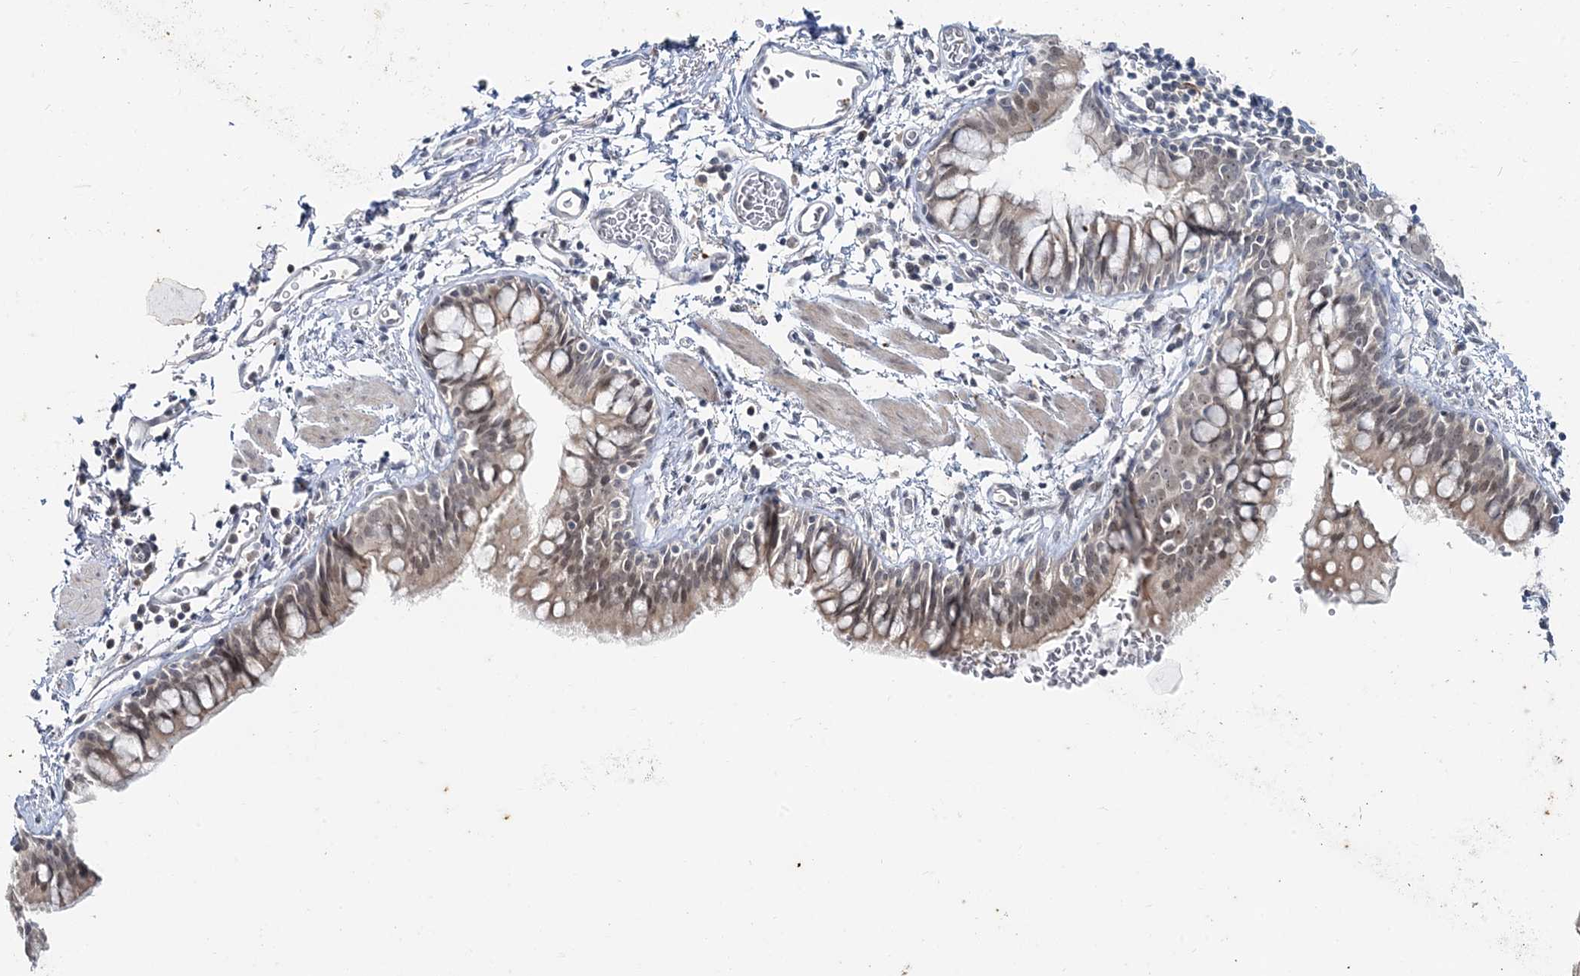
{"staining": {"intensity": "weak", "quantity": "25%-75%", "location": "cytoplasmic/membranous,nuclear"}, "tissue": "bronchus", "cell_type": "Respiratory epithelial cells", "image_type": "normal", "snomed": [{"axis": "morphology", "description": "Normal tissue, NOS"}, {"axis": "topography", "description": "Cartilage tissue"}, {"axis": "topography", "description": "Bronchus"}], "caption": "Weak cytoplasmic/membranous,nuclear expression is seen in approximately 25%-75% of respiratory epithelial cells in normal bronchus. (DAB (3,3'-diaminobenzidine) = brown stain, brightfield microscopy at high magnification).", "gene": "LEXM", "patient": {"sex": "female", "age": 36}}